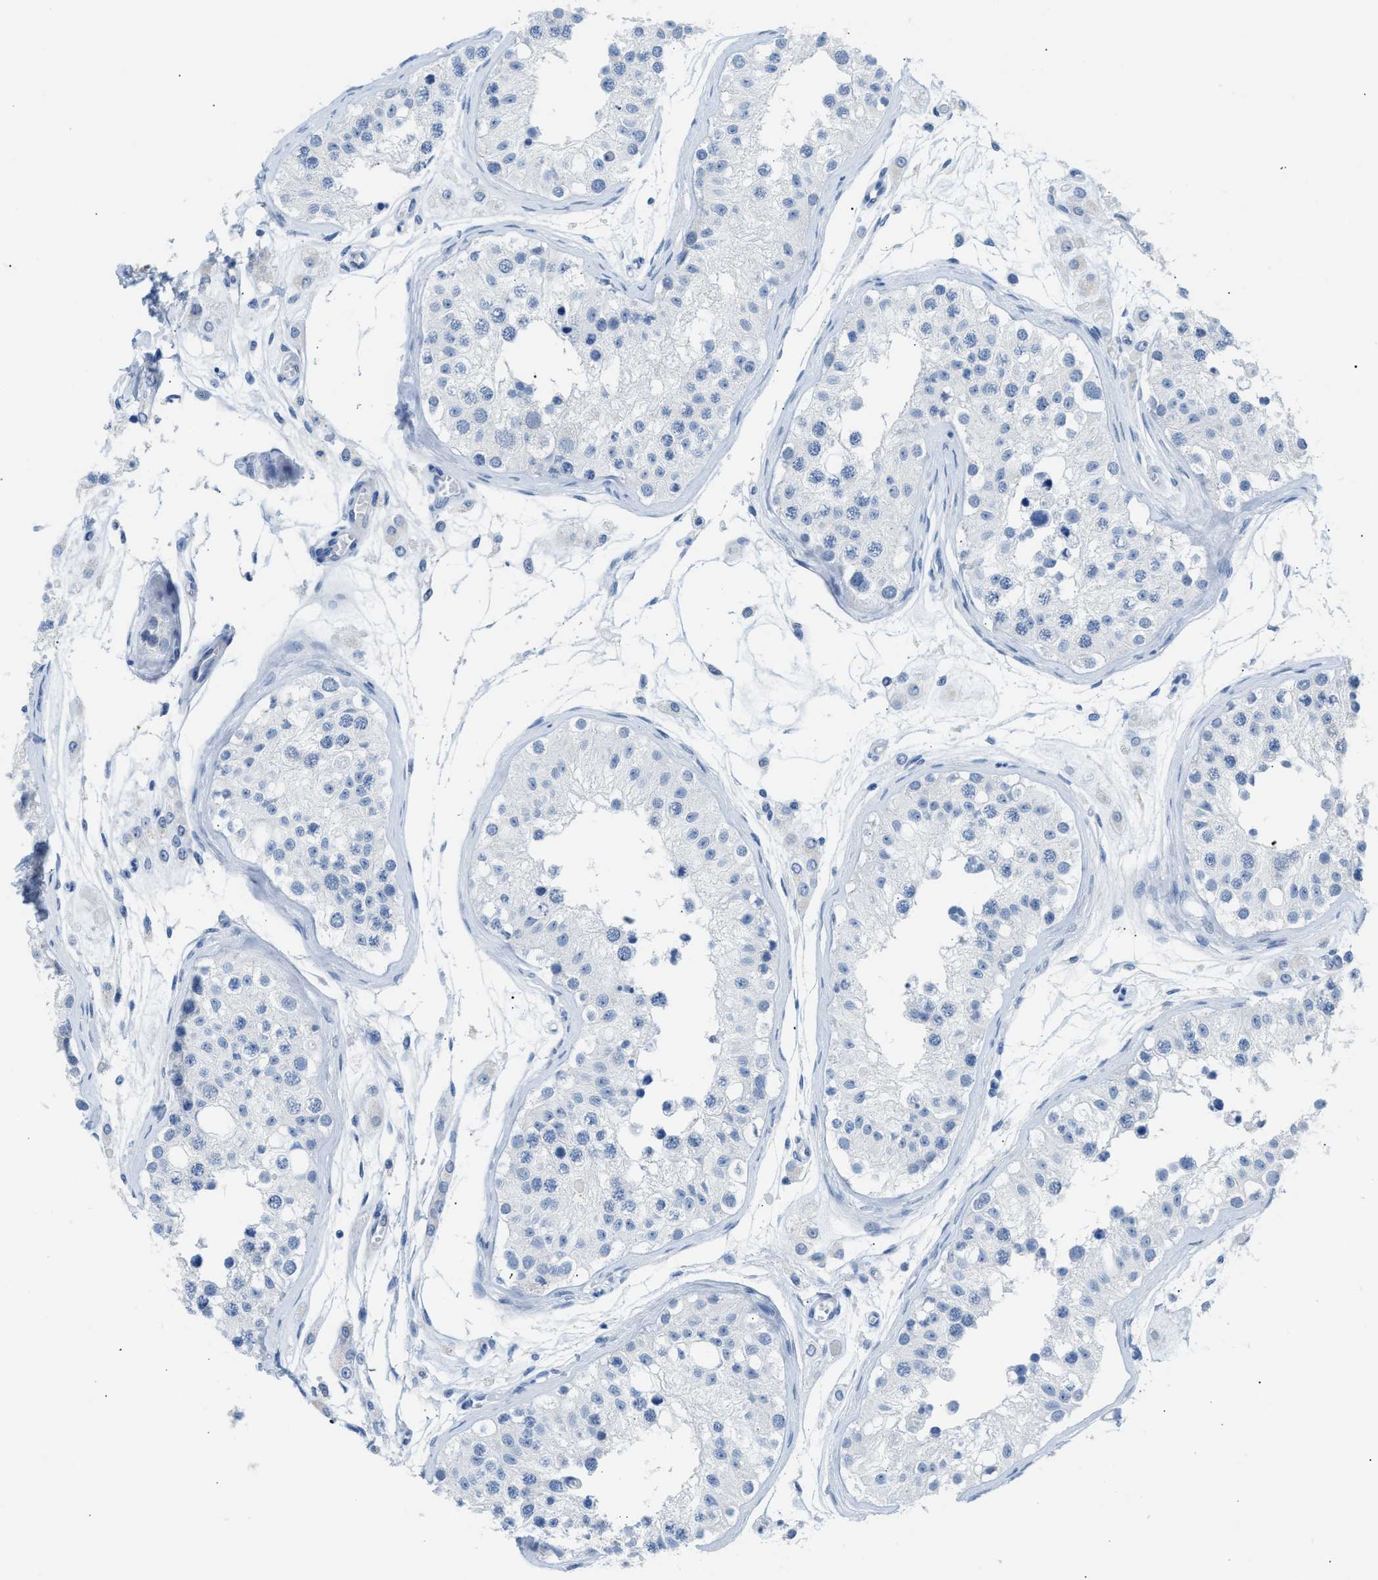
{"staining": {"intensity": "negative", "quantity": "none", "location": "none"}, "tissue": "testis", "cell_type": "Cells in seminiferous ducts", "image_type": "normal", "snomed": [{"axis": "morphology", "description": "Normal tissue, NOS"}, {"axis": "morphology", "description": "Adenocarcinoma, metastatic, NOS"}, {"axis": "topography", "description": "Testis"}], "caption": "DAB (3,3'-diaminobenzidine) immunohistochemical staining of unremarkable human testis shows no significant staining in cells in seminiferous ducts.", "gene": "ERBB2", "patient": {"sex": "male", "age": 26}}